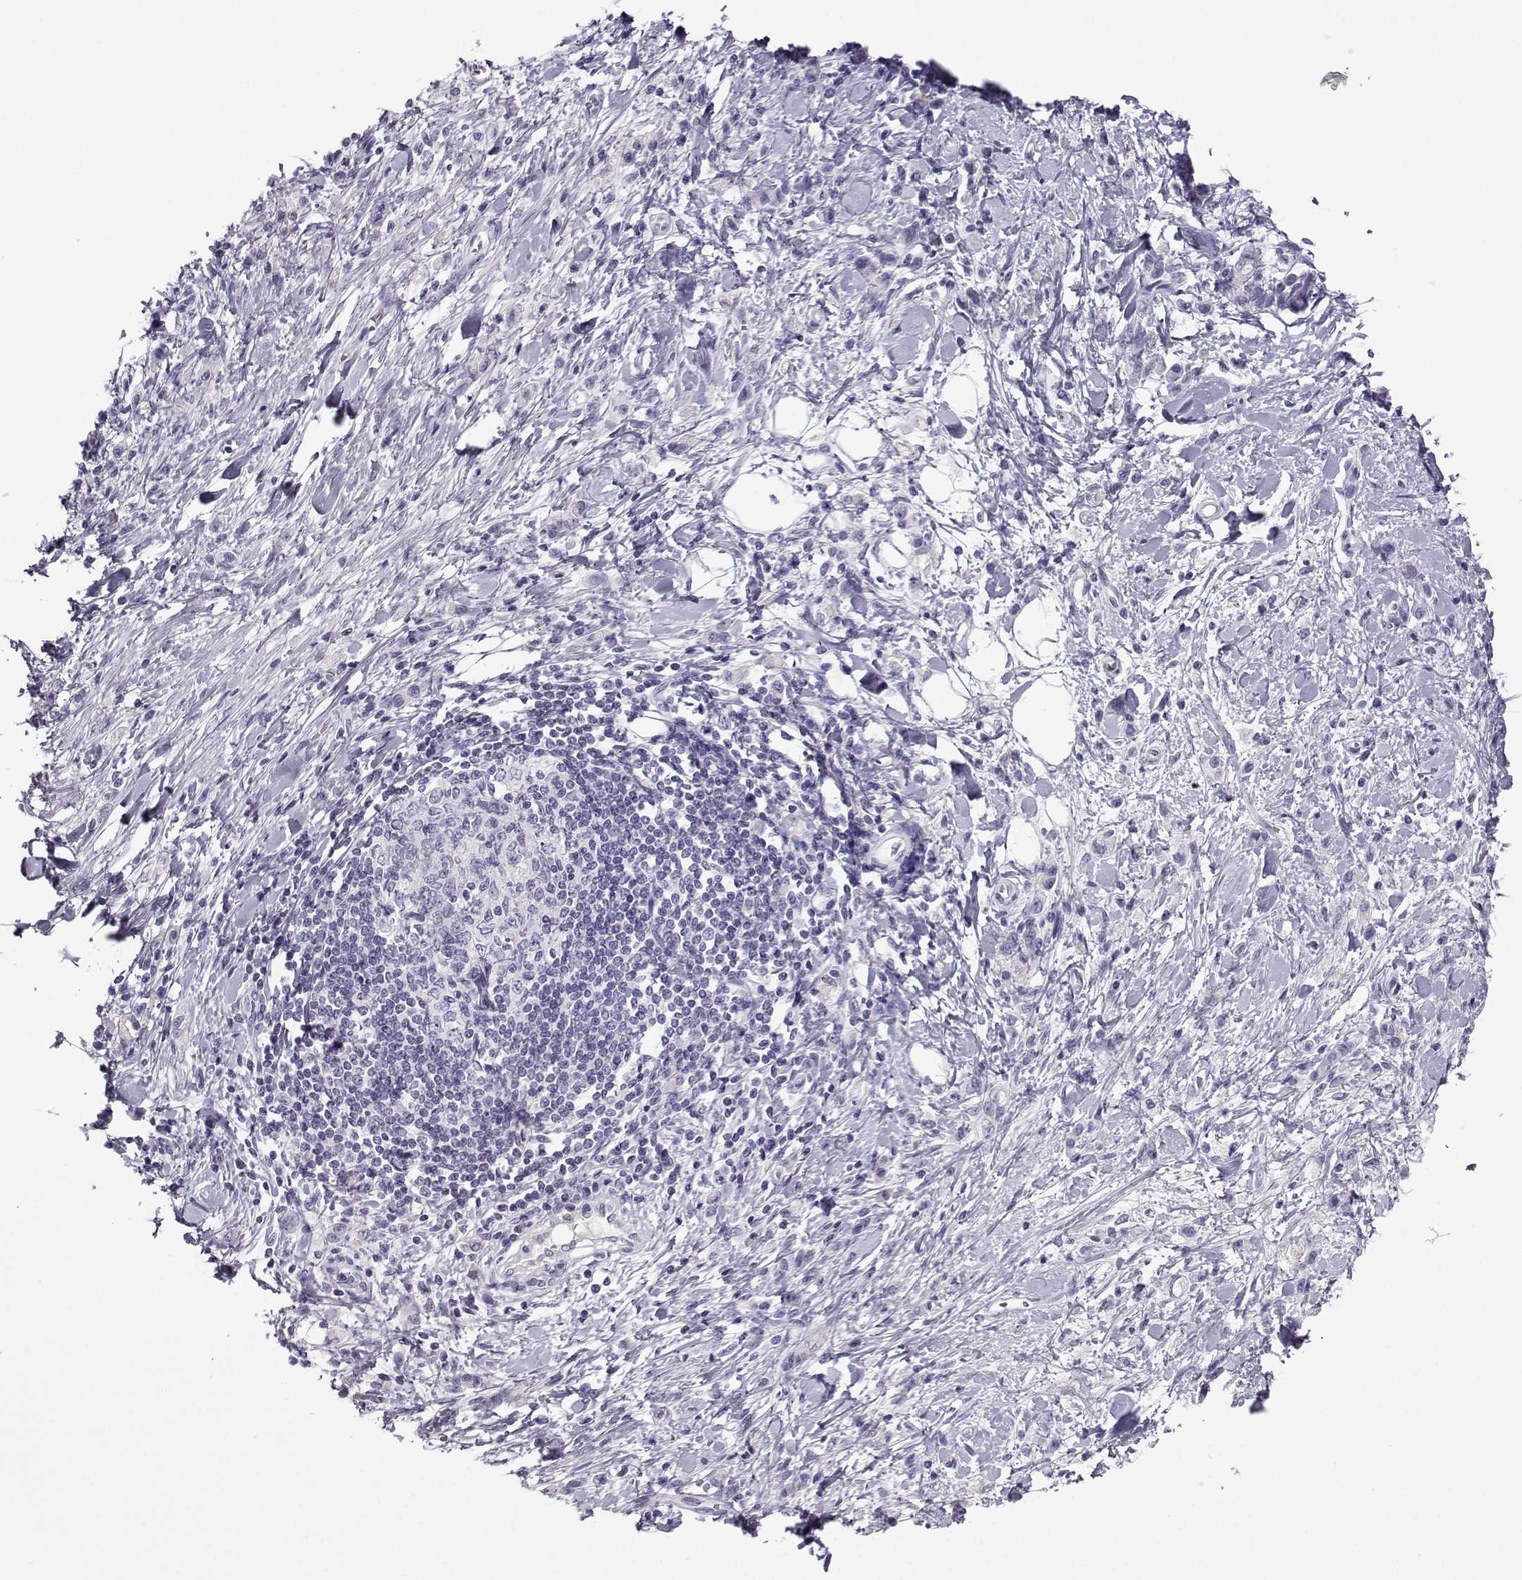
{"staining": {"intensity": "negative", "quantity": "none", "location": "none"}, "tissue": "stomach cancer", "cell_type": "Tumor cells", "image_type": "cancer", "snomed": [{"axis": "morphology", "description": "Adenocarcinoma, NOS"}, {"axis": "topography", "description": "Stomach"}], "caption": "A micrograph of adenocarcinoma (stomach) stained for a protein displays no brown staining in tumor cells. (IHC, brightfield microscopy, high magnification).", "gene": "ARMC2", "patient": {"sex": "male", "age": 77}}